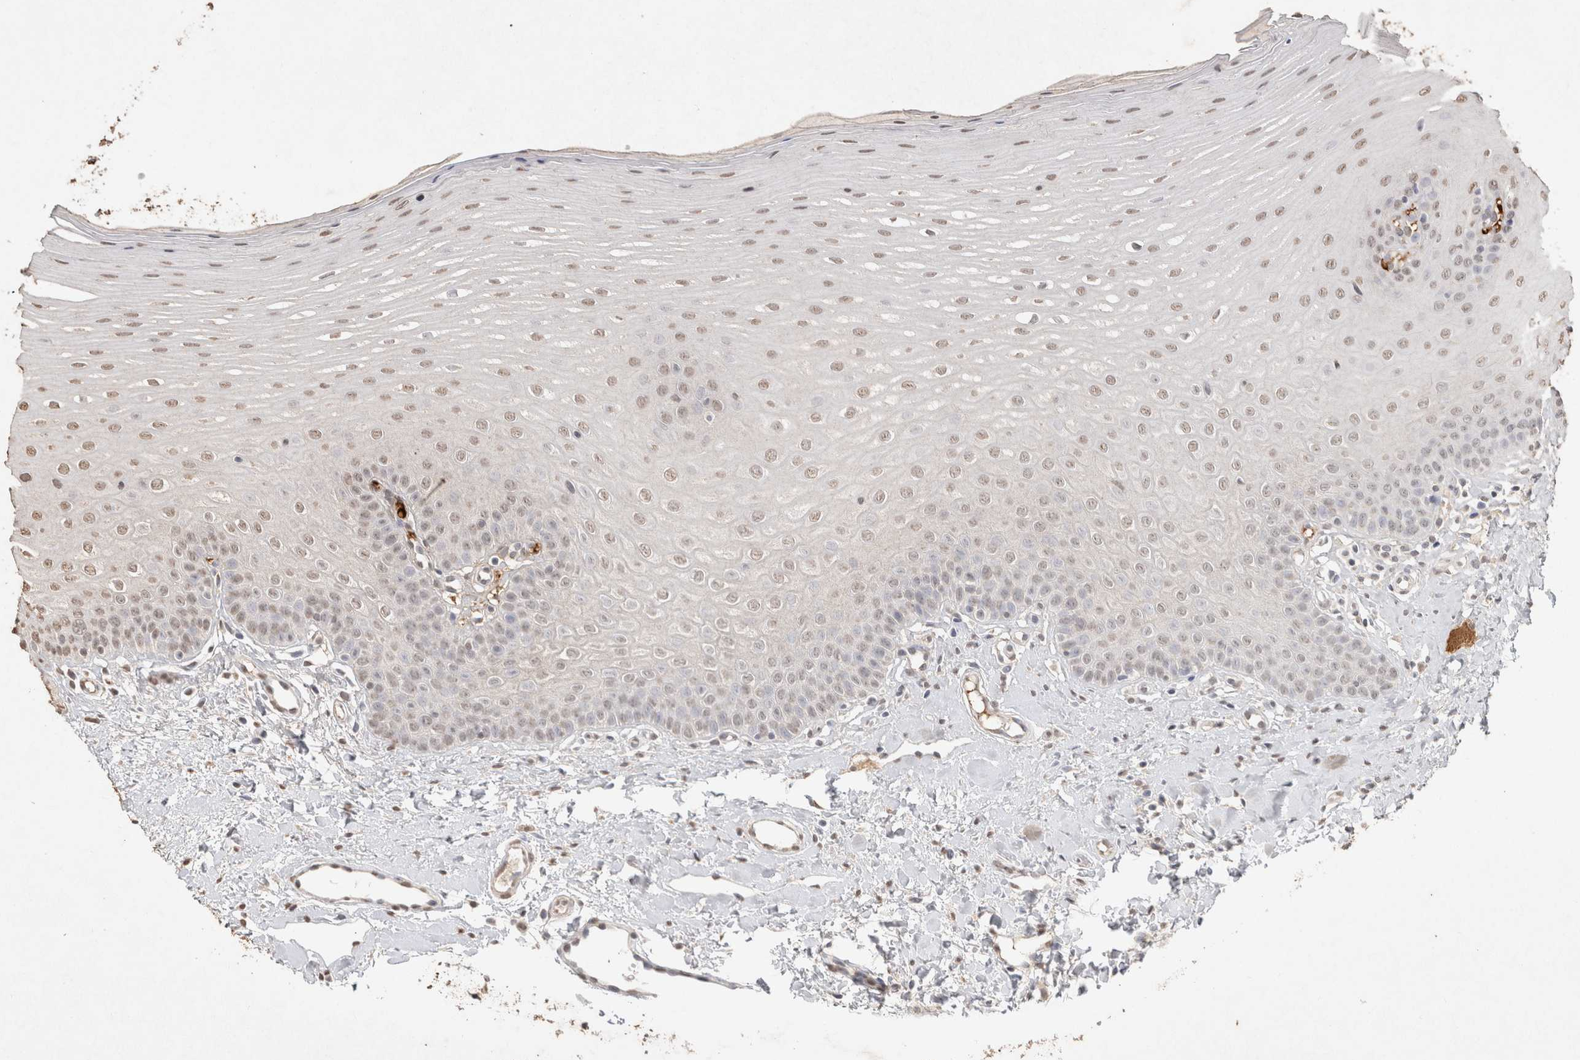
{"staining": {"intensity": "strong", "quantity": "<25%", "location": "cytoplasmic/membranous,nuclear"}, "tissue": "oral mucosa", "cell_type": "Squamous epithelial cells", "image_type": "normal", "snomed": [{"axis": "morphology", "description": "Normal tissue, NOS"}, {"axis": "topography", "description": "Oral tissue"}], "caption": "Brown immunohistochemical staining in unremarkable human oral mucosa reveals strong cytoplasmic/membranous,nuclear positivity in about <25% of squamous epithelial cells.", "gene": "FAM3A", "patient": {"sex": "female", "age": 39}}